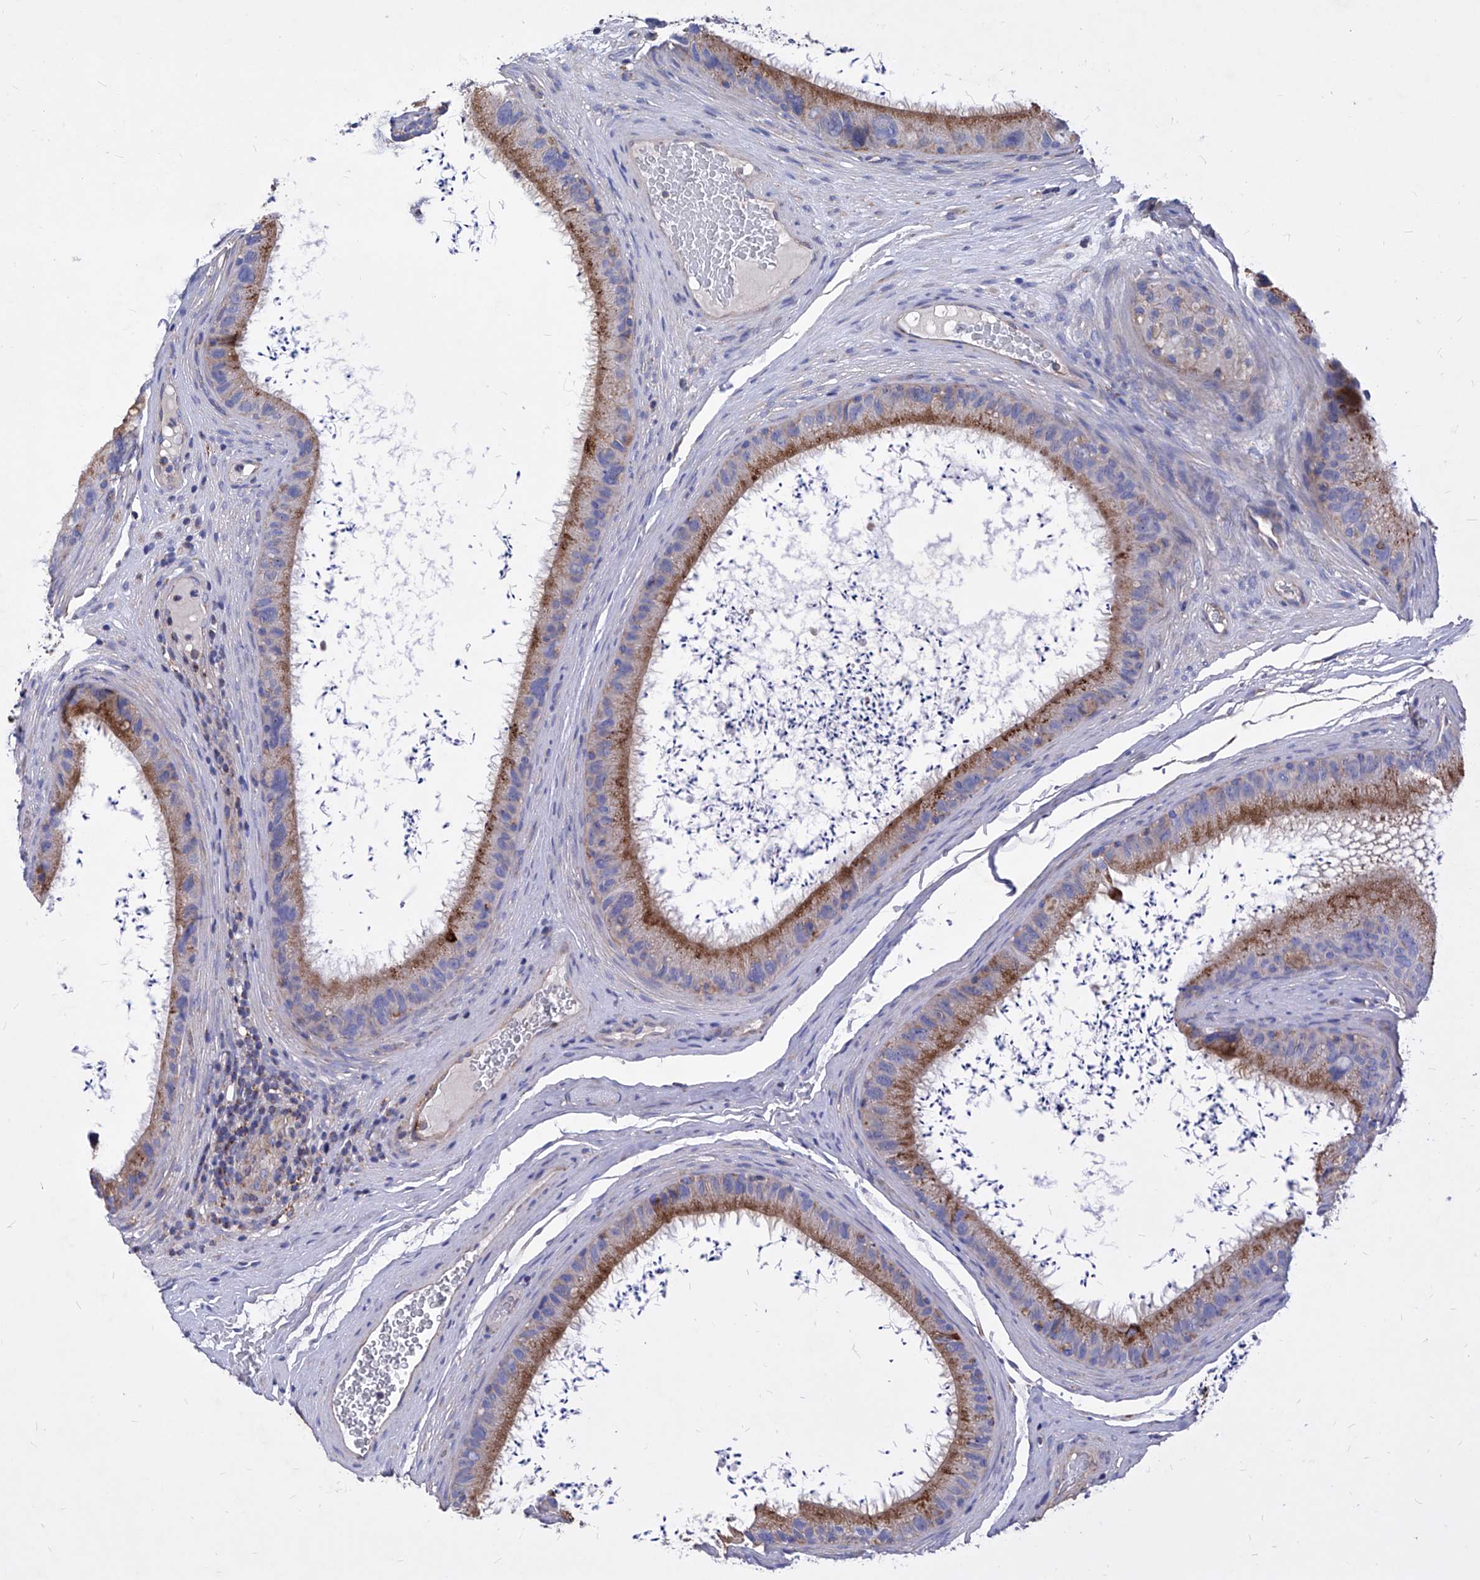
{"staining": {"intensity": "moderate", "quantity": "<25%", "location": "cytoplasmic/membranous"}, "tissue": "epididymis", "cell_type": "Glandular cells", "image_type": "normal", "snomed": [{"axis": "morphology", "description": "Normal tissue, NOS"}, {"axis": "topography", "description": "Epididymis, spermatic cord, NOS"}], "caption": "Immunohistochemical staining of unremarkable epididymis reveals low levels of moderate cytoplasmic/membranous positivity in approximately <25% of glandular cells.", "gene": "HRNR", "patient": {"sex": "male", "age": 50}}